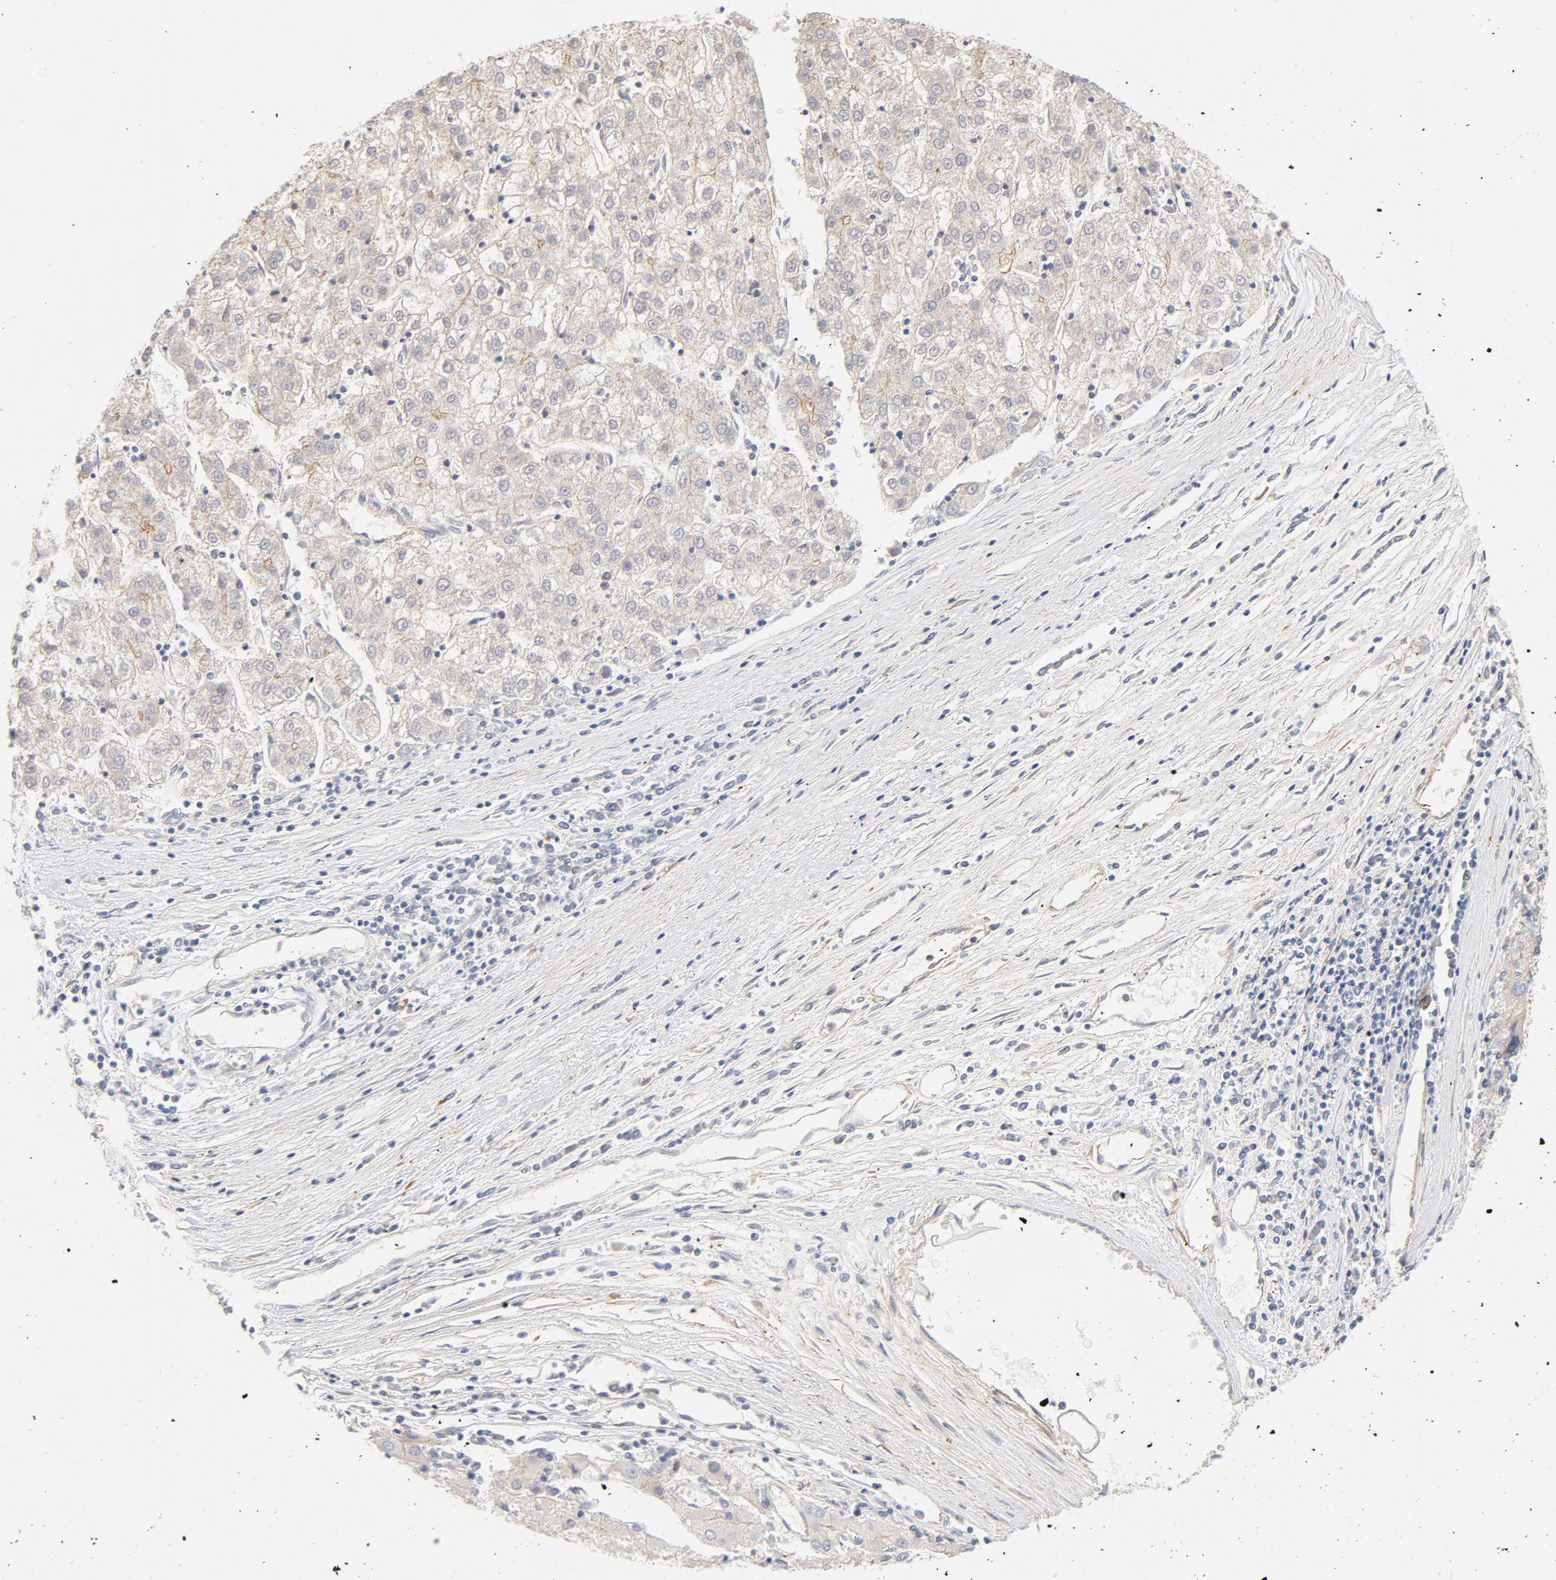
{"staining": {"intensity": "weak", "quantity": ">75%", "location": "cytoplasmic/membranous"}, "tissue": "liver cancer", "cell_type": "Tumor cells", "image_type": "cancer", "snomed": [{"axis": "morphology", "description": "Carcinoma, Hepatocellular, NOS"}, {"axis": "topography", "description": "Liver"}], "caption": "Immunohistochemical staining of liver cancer (hepatocellular carcinoma) shows weak cytoplasmic/membranous protein staining in approximately >75% of tumor cells.", "gene": "STRN3", "patient": {"sex": "male", "age": 72}}